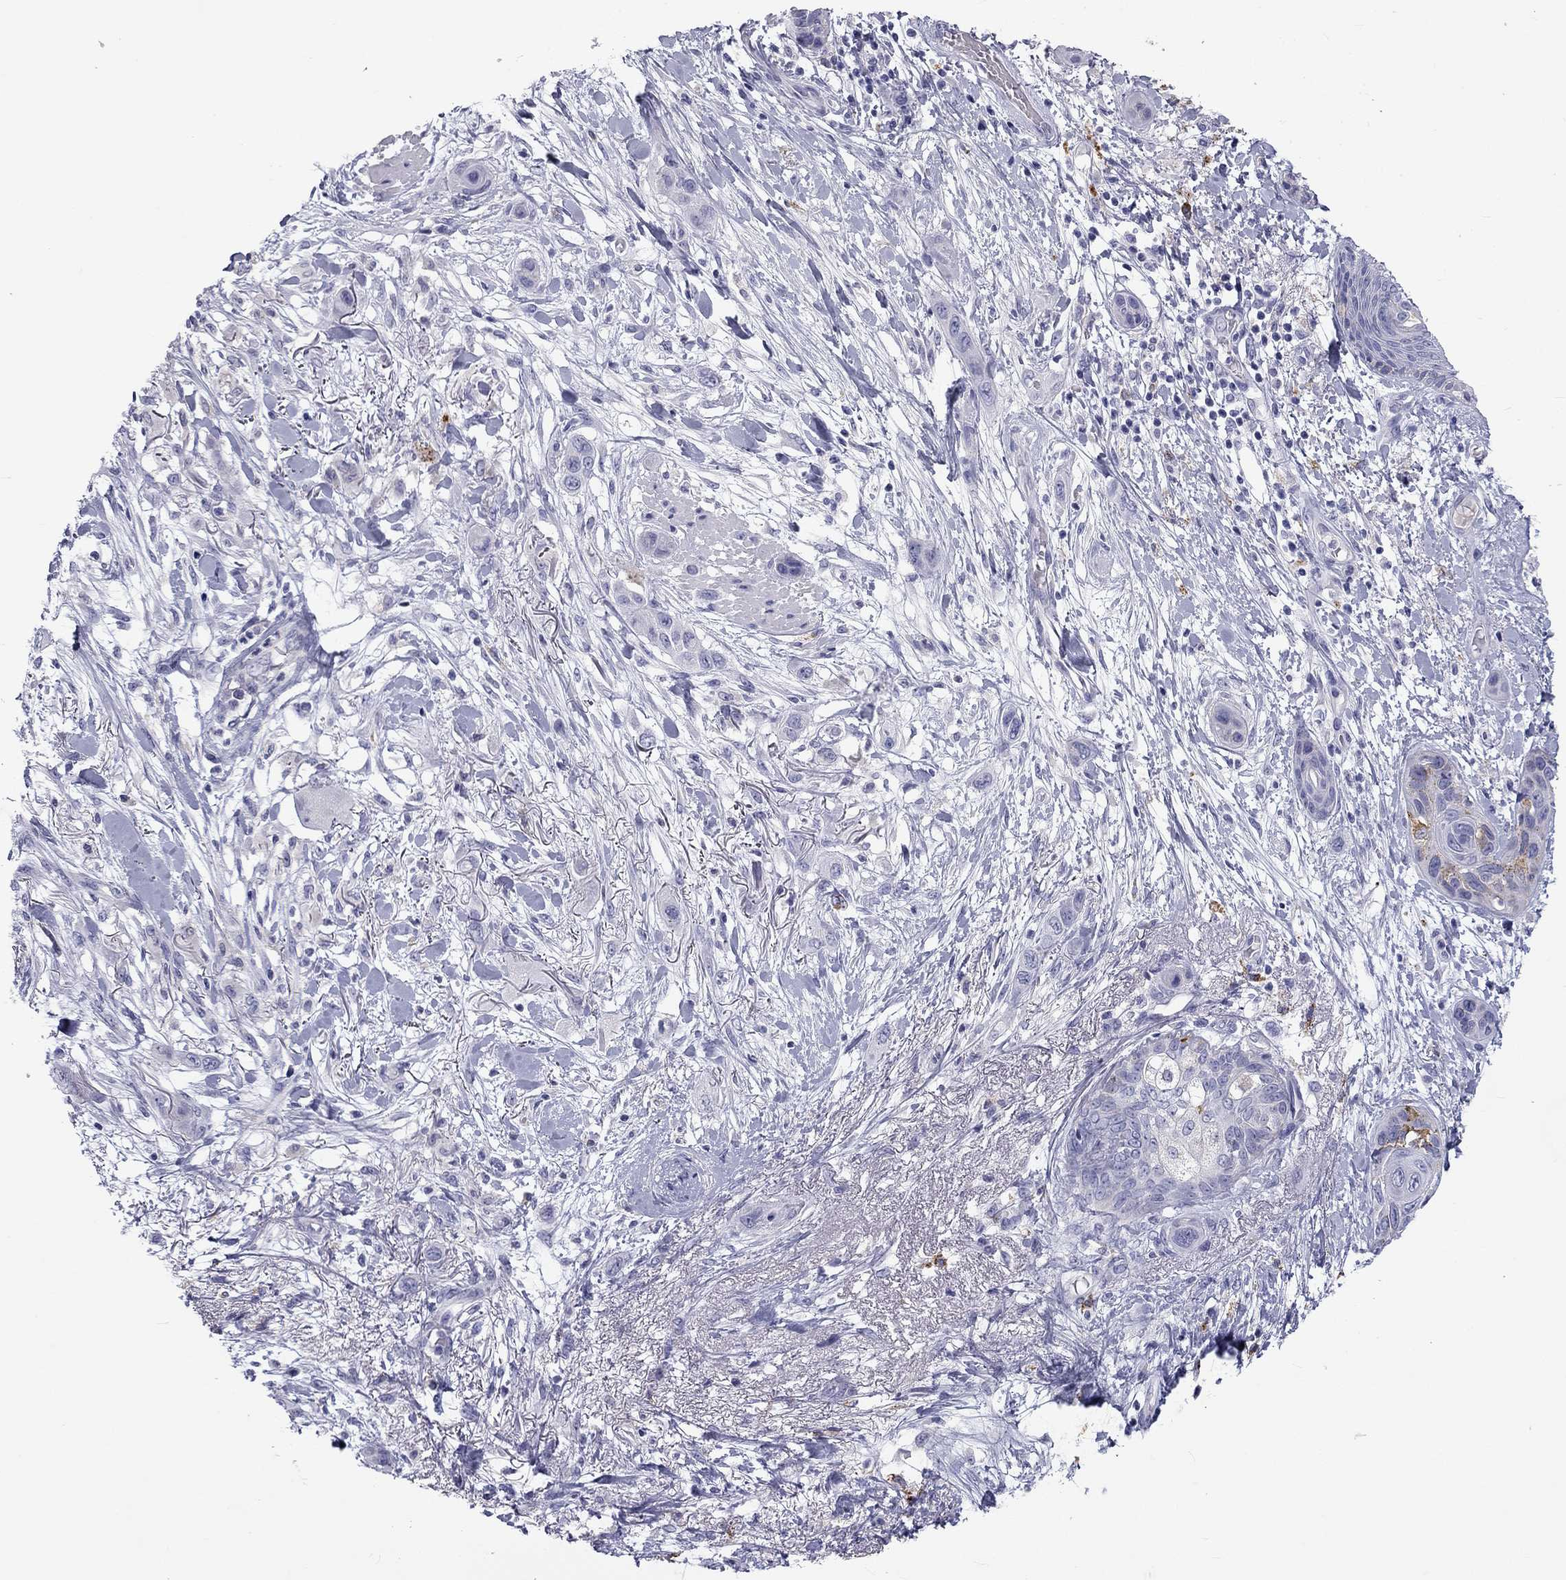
{"staining": {"intensity": "negative", "quantity": "none", "location": "none"}, "tissue": "skin cancer", "cell_type": "Tumor cells", "image_type": "cancer", "snomed": [{"axis": "morphology", "description": "Squamous cell carcinoma, NOS"}, {"axis": "topography", "description": "Skin"}], "caption": "This photomicrograph is of squamous cell carcinoma (skin) stained with IHC to label a protein in brown with the nuclei are counter-stained blue. There is no expression in tumor cells. The staining is performed using DAB brown chromogen with nuclei counter-stained in using hematoxylin.", "gene": "CLPSL2", "patient": {"sex": "male", "age": 79}}